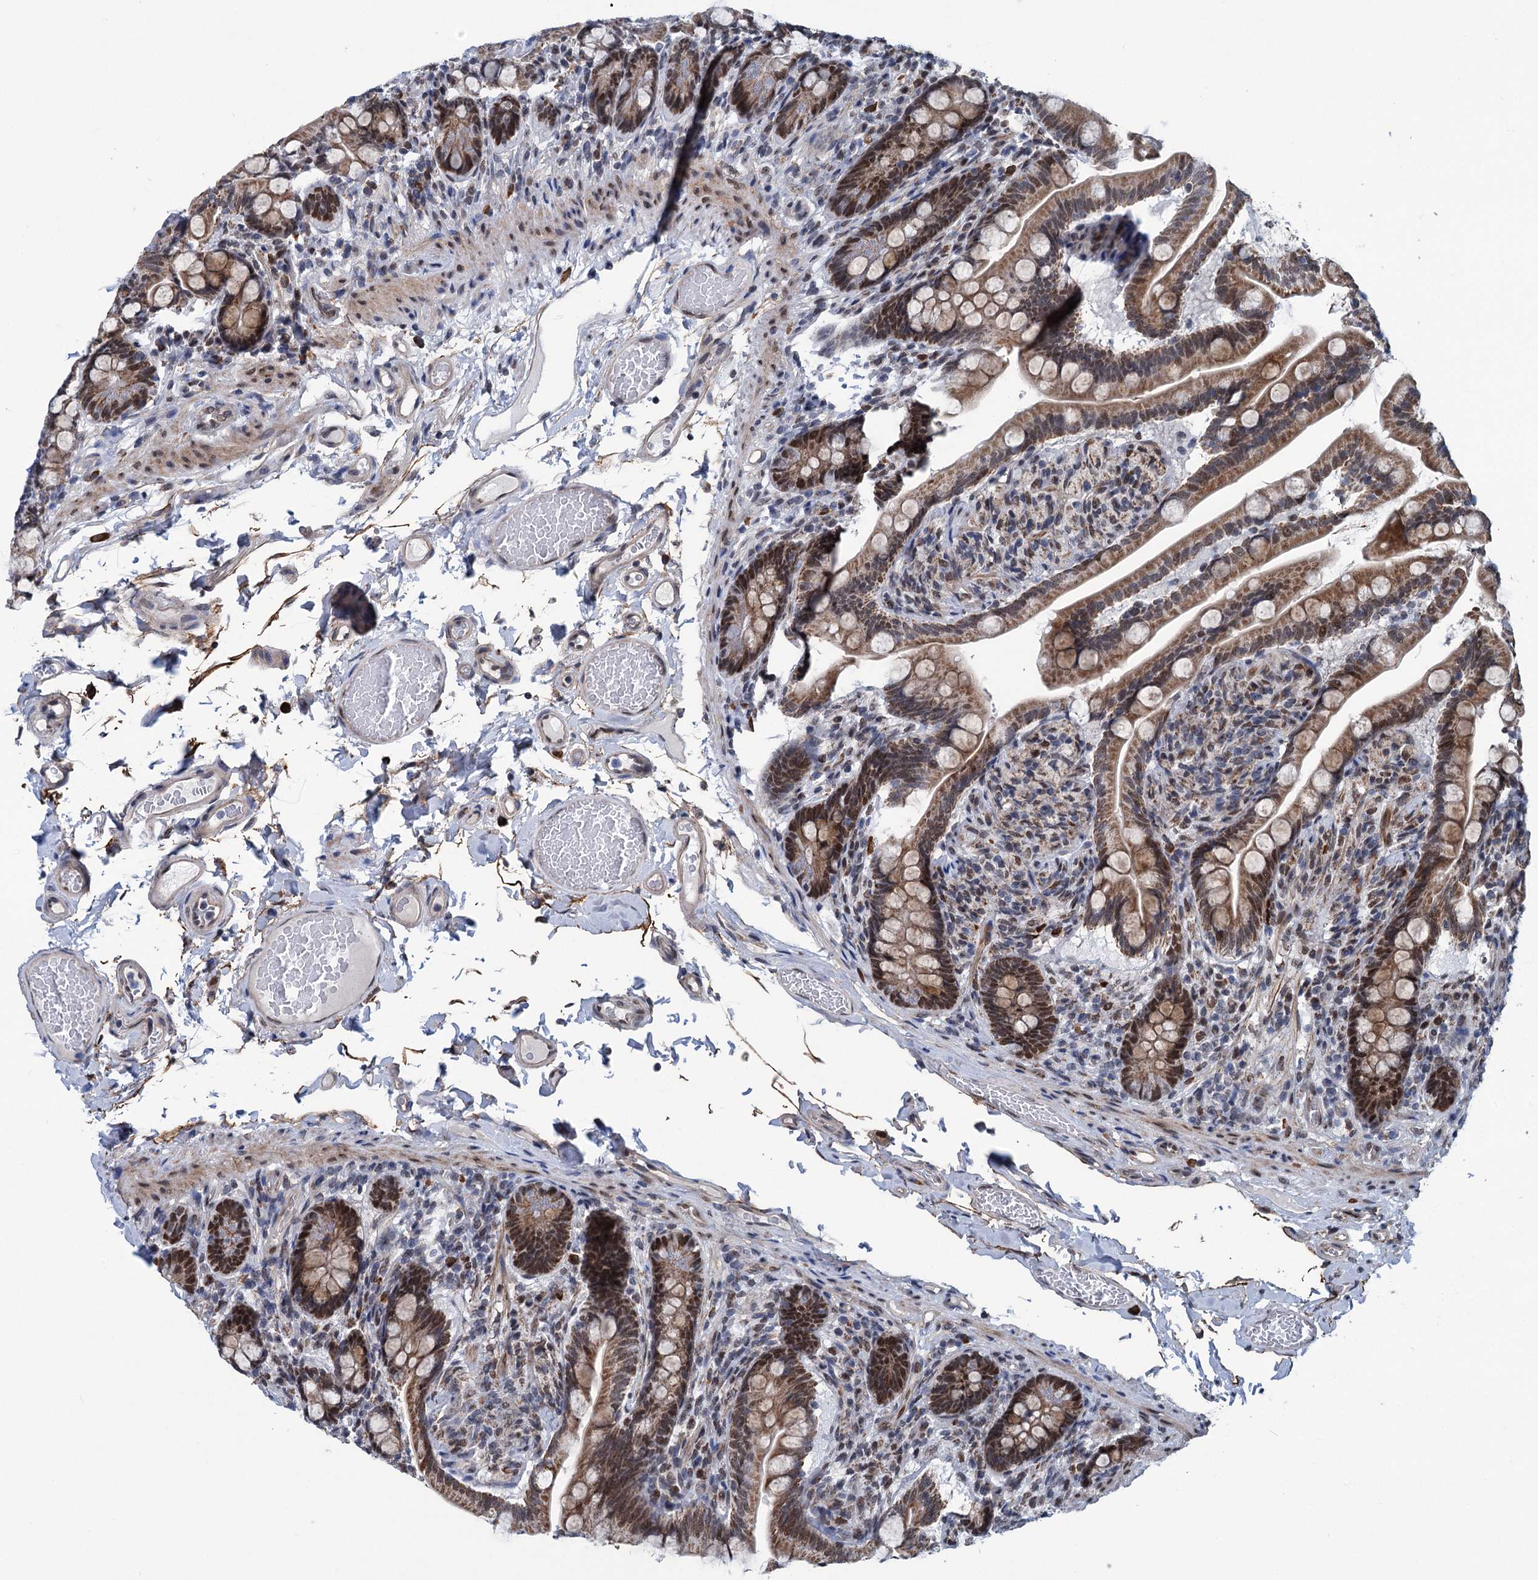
{"staining": {"intensity": "moderate", "quantity": ">75%", "location": "cytoplasmic/membranous,nuclear"}, "tissue": "small intestine", "cell_type": "Glandular cells", "image_type": "normal", "snomed": [{"axis": "morphology", "description": "Normal tissue, NOS"}, {"axis": "topography", "description": "Small intestine"}], "caption": "Small intestine stained with immunohistochemistry (IHC) reveals moderate cytoplasmic/membranous,nuclear positivity in approximately >75% of glandular cells.", "gene": "MORN3", "patient": {"sex": "female", "age": 64}}